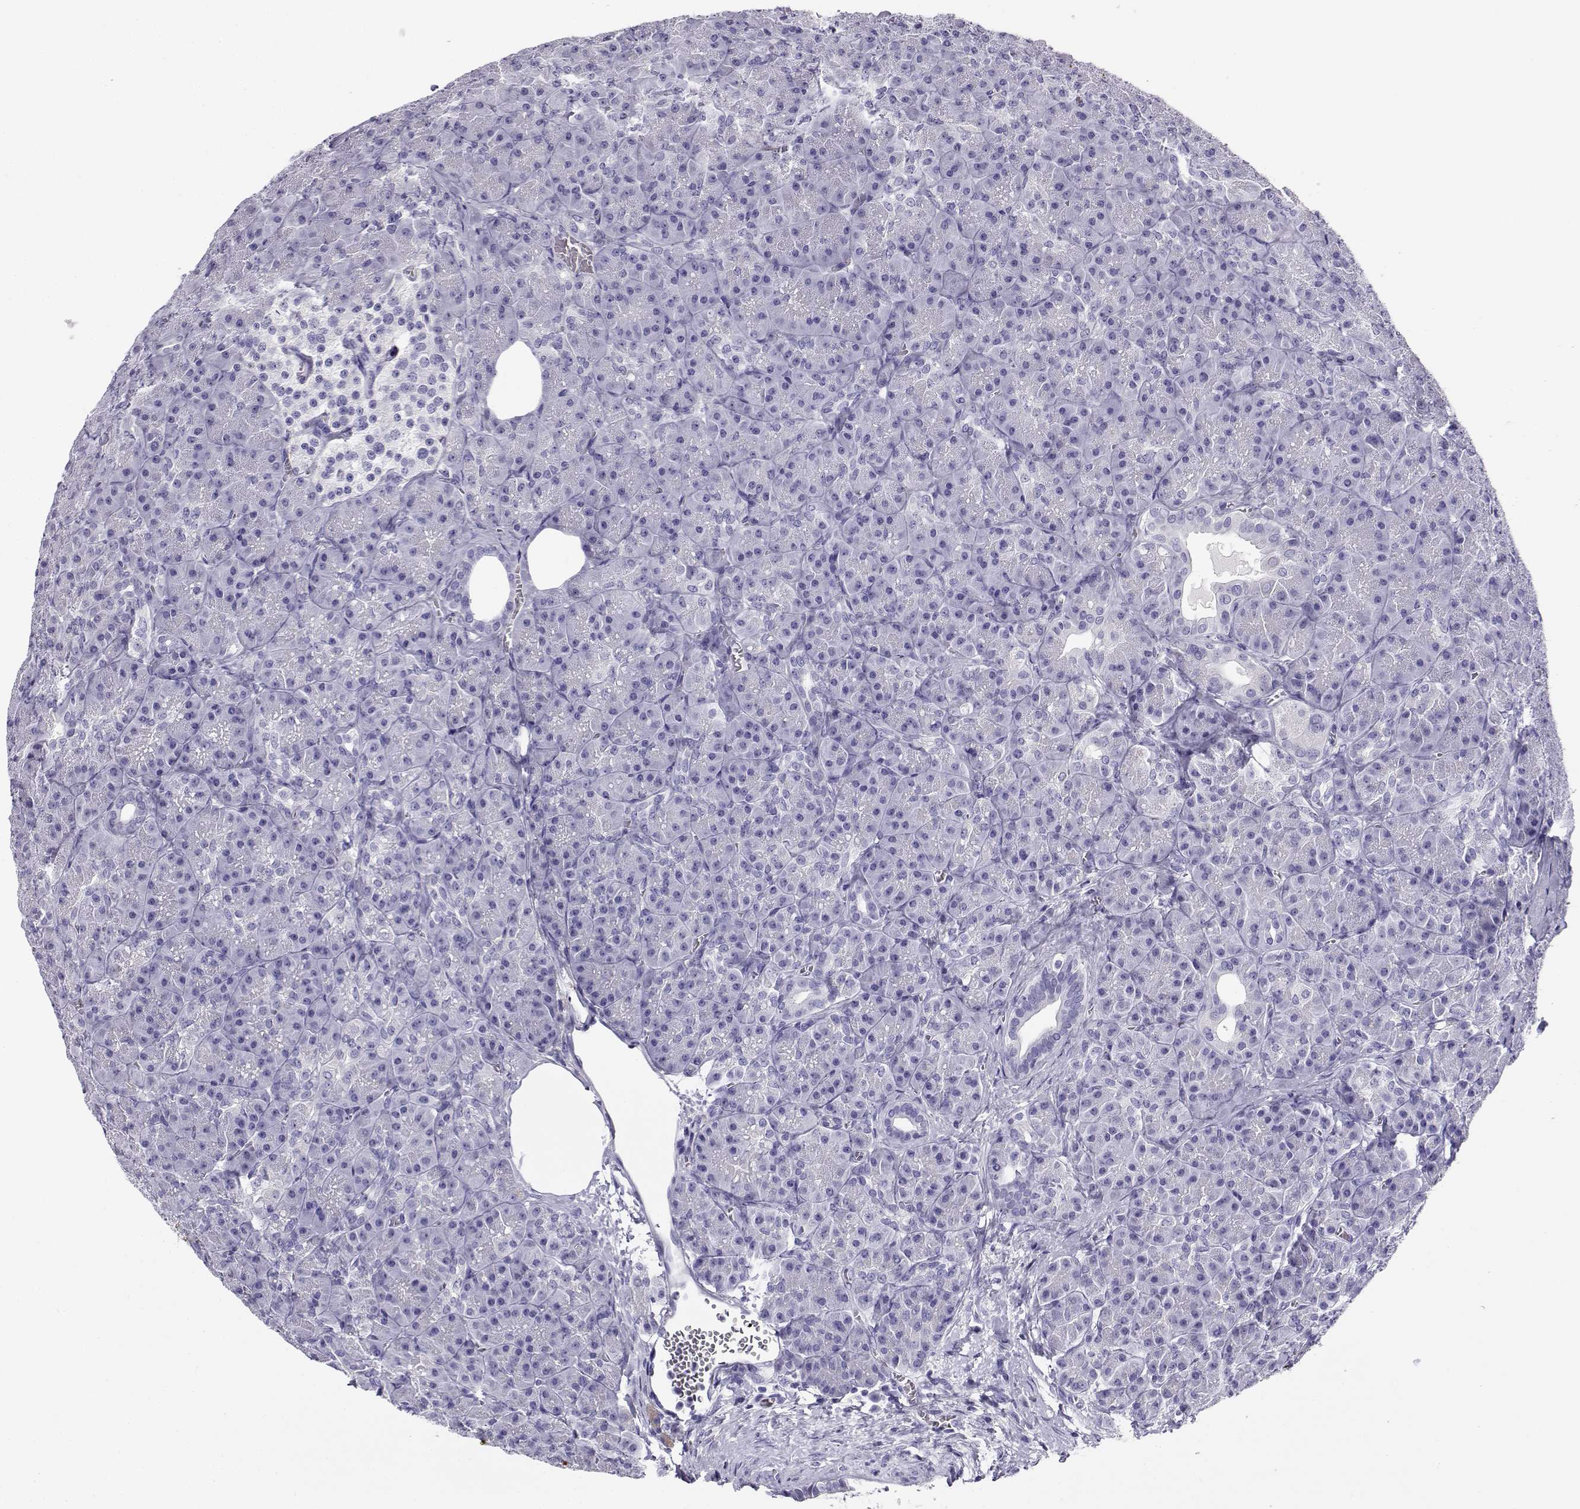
{"staining": {"intensity": "negative", "quantity": "none", "location": "none"}, "tissue": "pancreas", "cell_type": "Exocrine glandular cells", "image_type": "normal", "snomed": [{"axis": "morphology", "description": "Normal tissue, NOS"}, {"axis": "topography", "description": "Pancreas"}], "caption": "A micrograph of pancreas stained for a protein exhibits no brown staining in exocrine glandular cells.", "gene": "CABS1", "patient": {"sex": "male", "age": 57}}